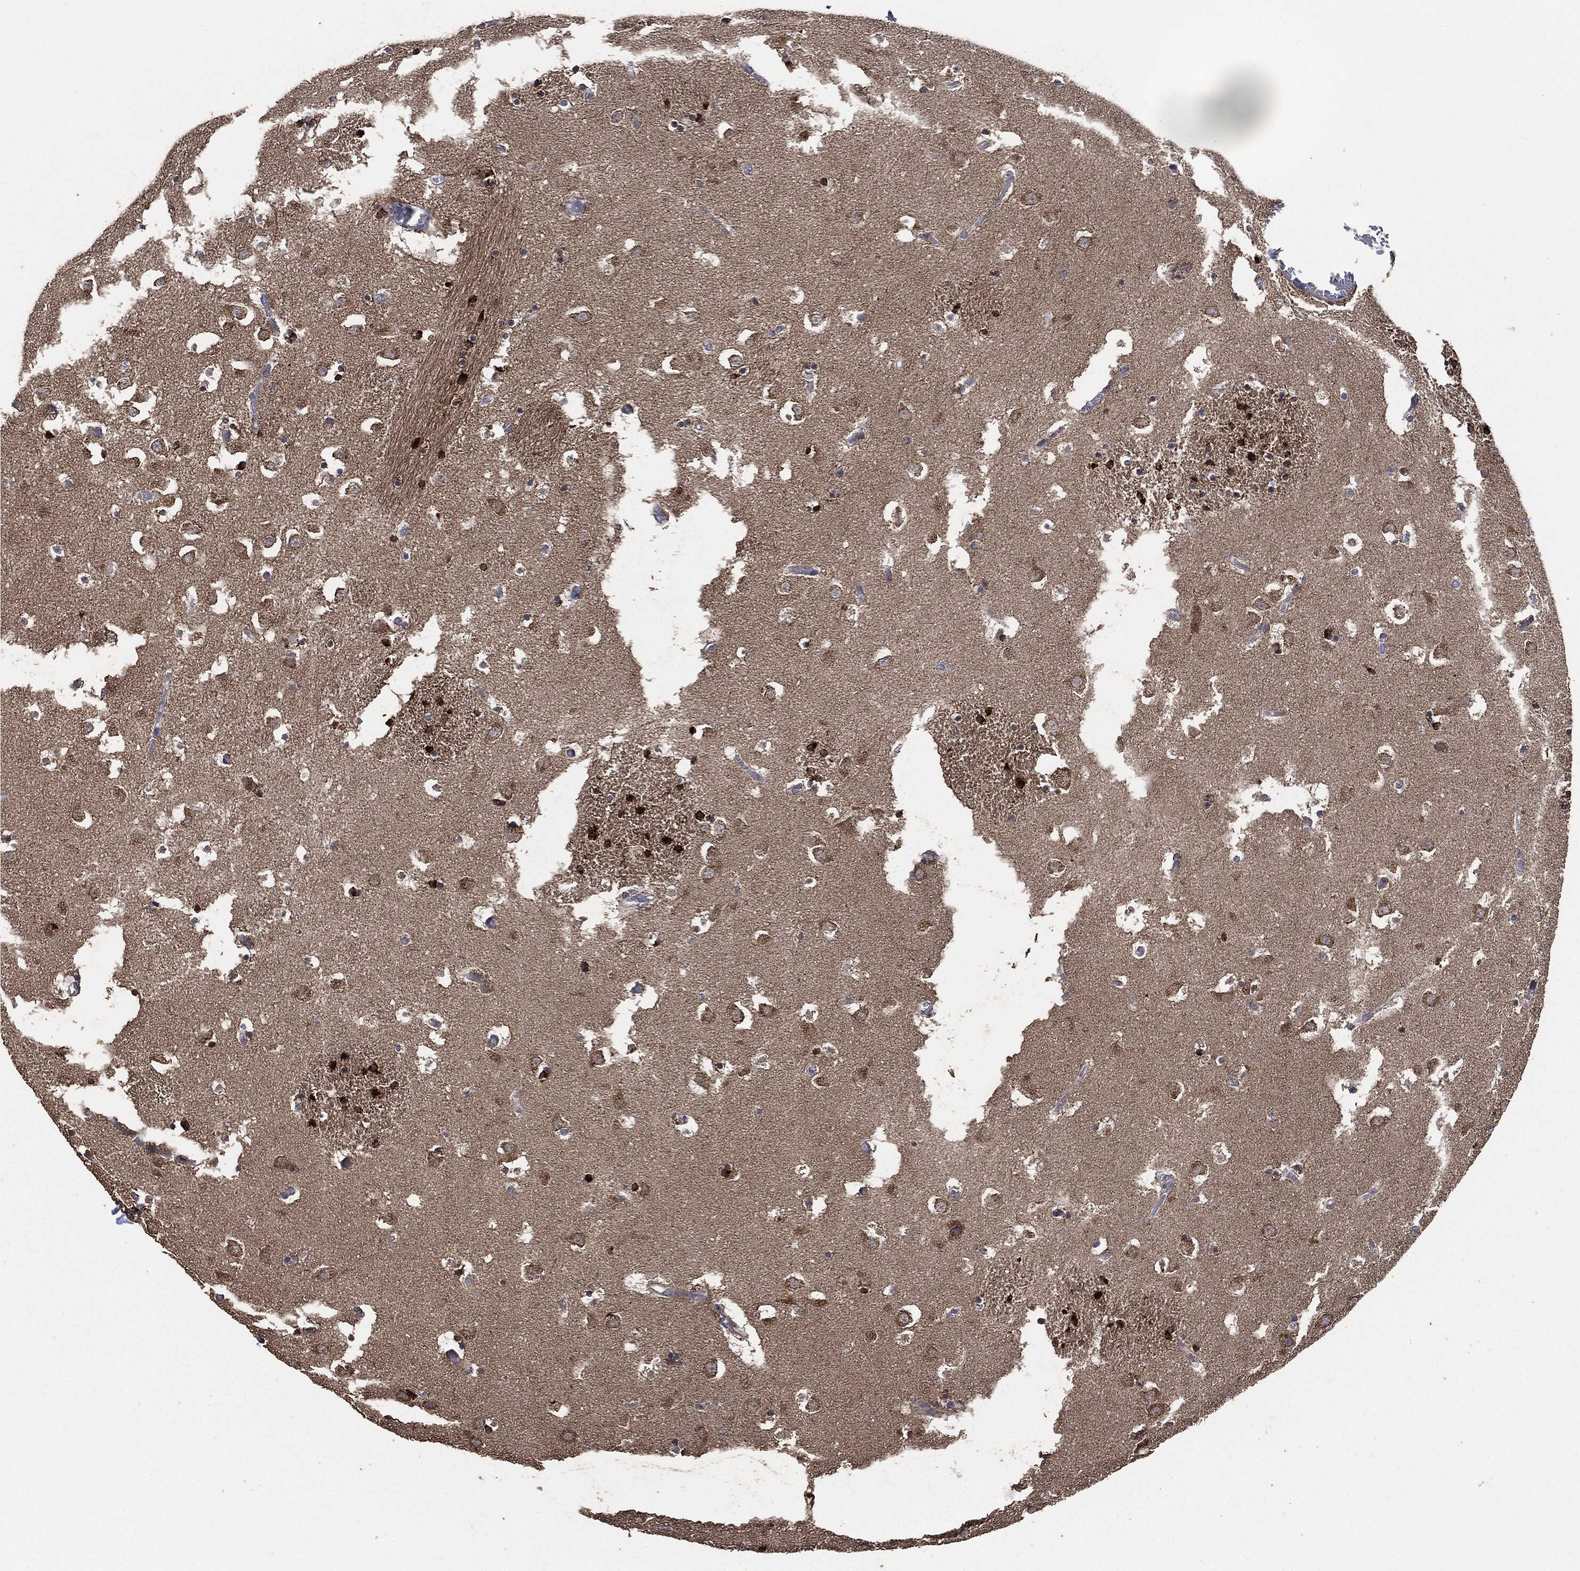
{"staining": {"intensity": "negative", "quantity": "none", "location": "none"}, "tissue": "caudate", "cell_type": "Glial cells", "image_type": "normal", "snomed": [{"axis": "morphology", "description": "Normal tissue, NOS"}, {"axis": "topography", "description": "Lateral ventricle wall"}], "caption": "IHC of unremarkable human caudate displays no positivity in glial cells.", "gene": "STK3", "patient": {"sex": "female", "age": 42}}